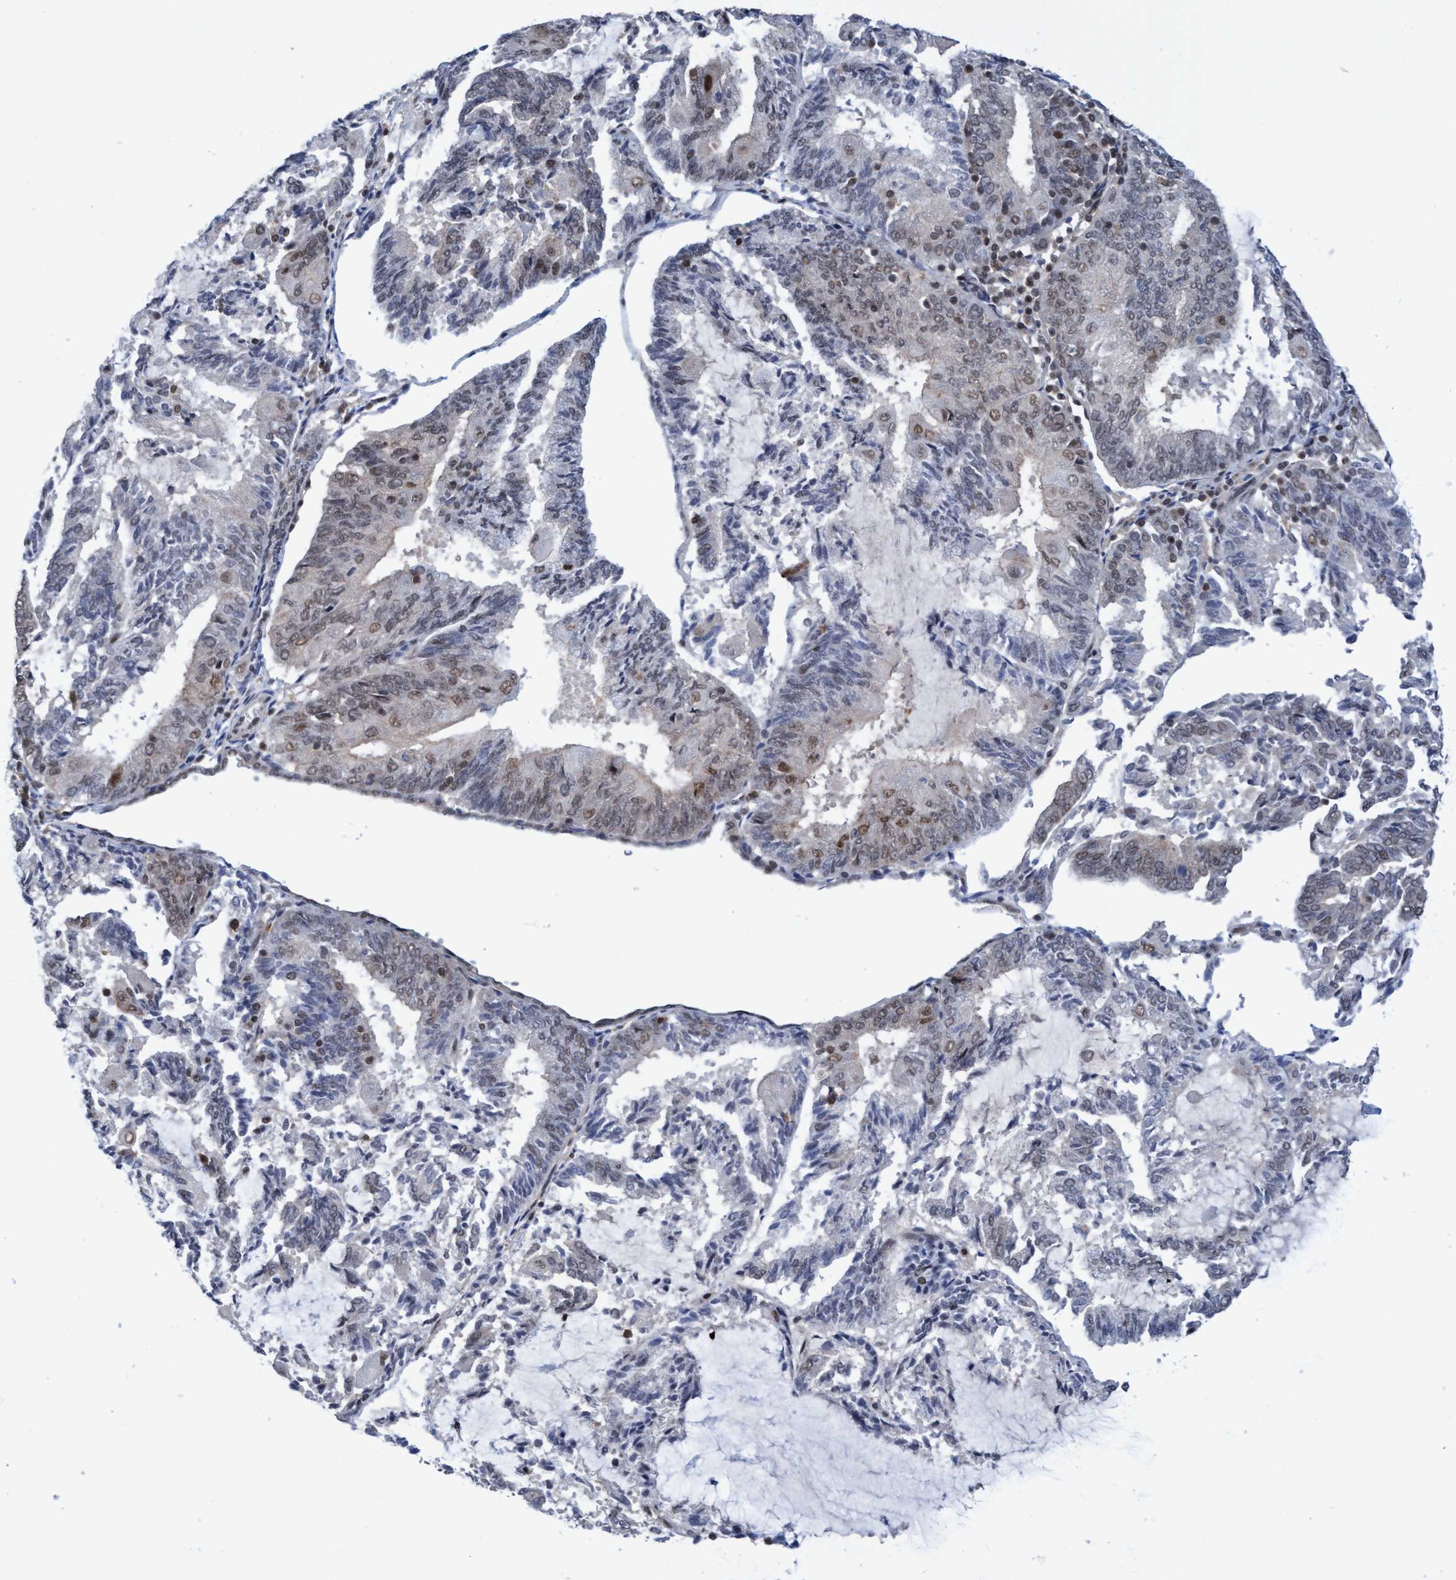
{"staining": {"intensity": "moderate", "quantity": "<25%", "location": "nuclear"}, "tissue": "endometrial cancer", "cell_type": "Tumor cells", "image_type": "cancer", "snomed": [{"axis": "morphology", "description": "Adenocarcinoma, NOS"}, {"axis": "topography", "description": "Endometrium"}], "caption": "This micrograph displays immunohistochemistry staining of endometrial cancer (adenocarcinoma), with low moderate nuclear positivity in about <25% of tumor cells.", "gene": "C9orf78", "patient": {"sex": "female", "age": 81}}